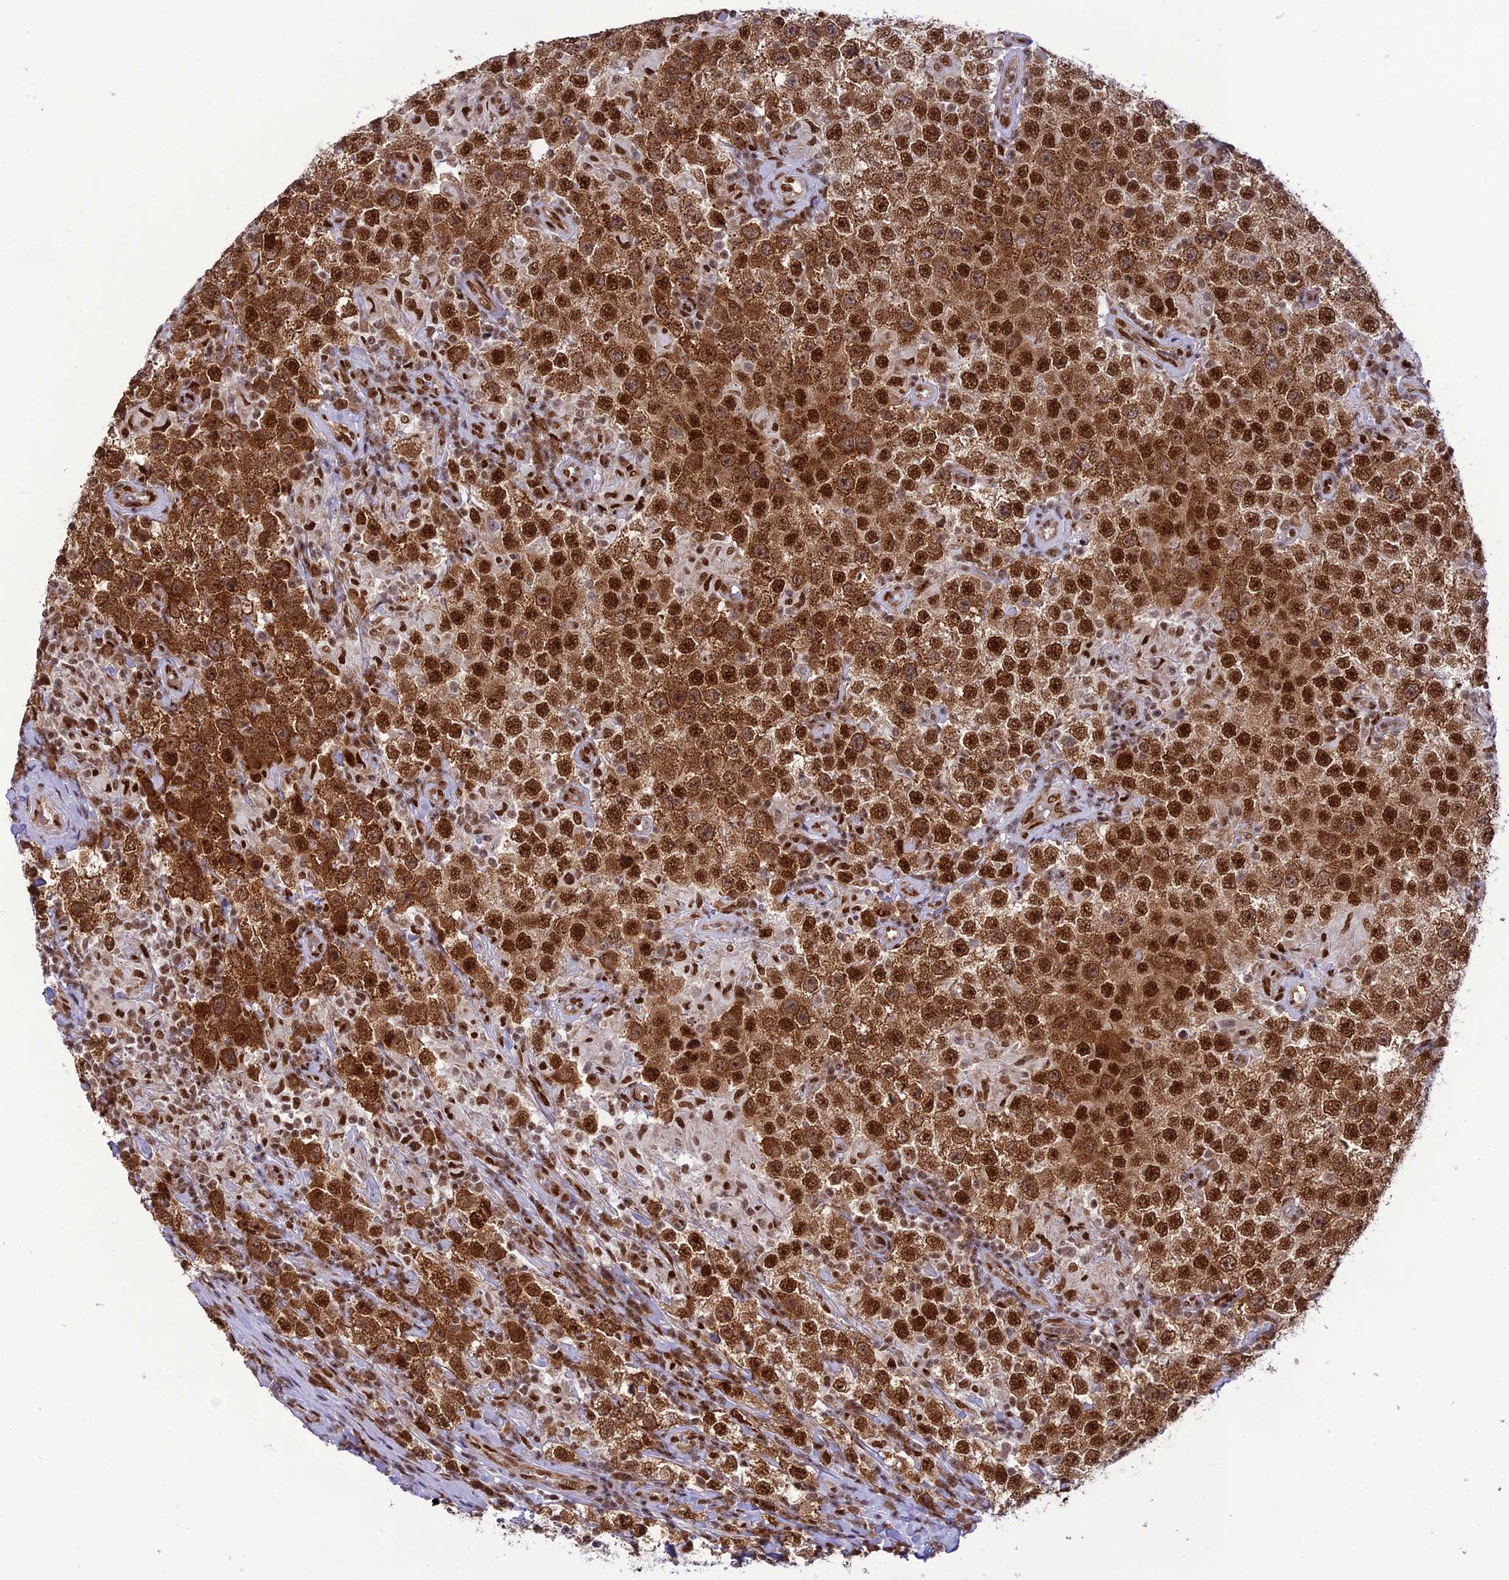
{"staining": {"intensity": "strong", "quantity": ">75%", "location": "cytoplasmic/membranous,nuclear"}, "tissue": "testis cancer", "cell_type": "Tumor cells", "image_type": "cancer", "snomed": [{"axis": "morphology", "description": "Normal tissue, NOS"}, {"axis": "morphology", "description": "Urothelial carcinoma, High grade"}, {"axis": "morphology", "description": "Seminoma, NOS"}, {"axis": "morphology", "description": "Carcinoma, Embryonal, NOS"}, {"axis": "topography", "description": "Urinary bladder"}, {"axis": "topography", "description": "Testis"}], "caption": "Immunohistochemical staining of testis cancer shows high levels of strong cytoplasmic/membranous and nuclear protein positivity in about >75% of tumor cells. Nuclei are stained in blue.", "gene": "DDX1", "patient": {"sex": "male", "age": 41}}